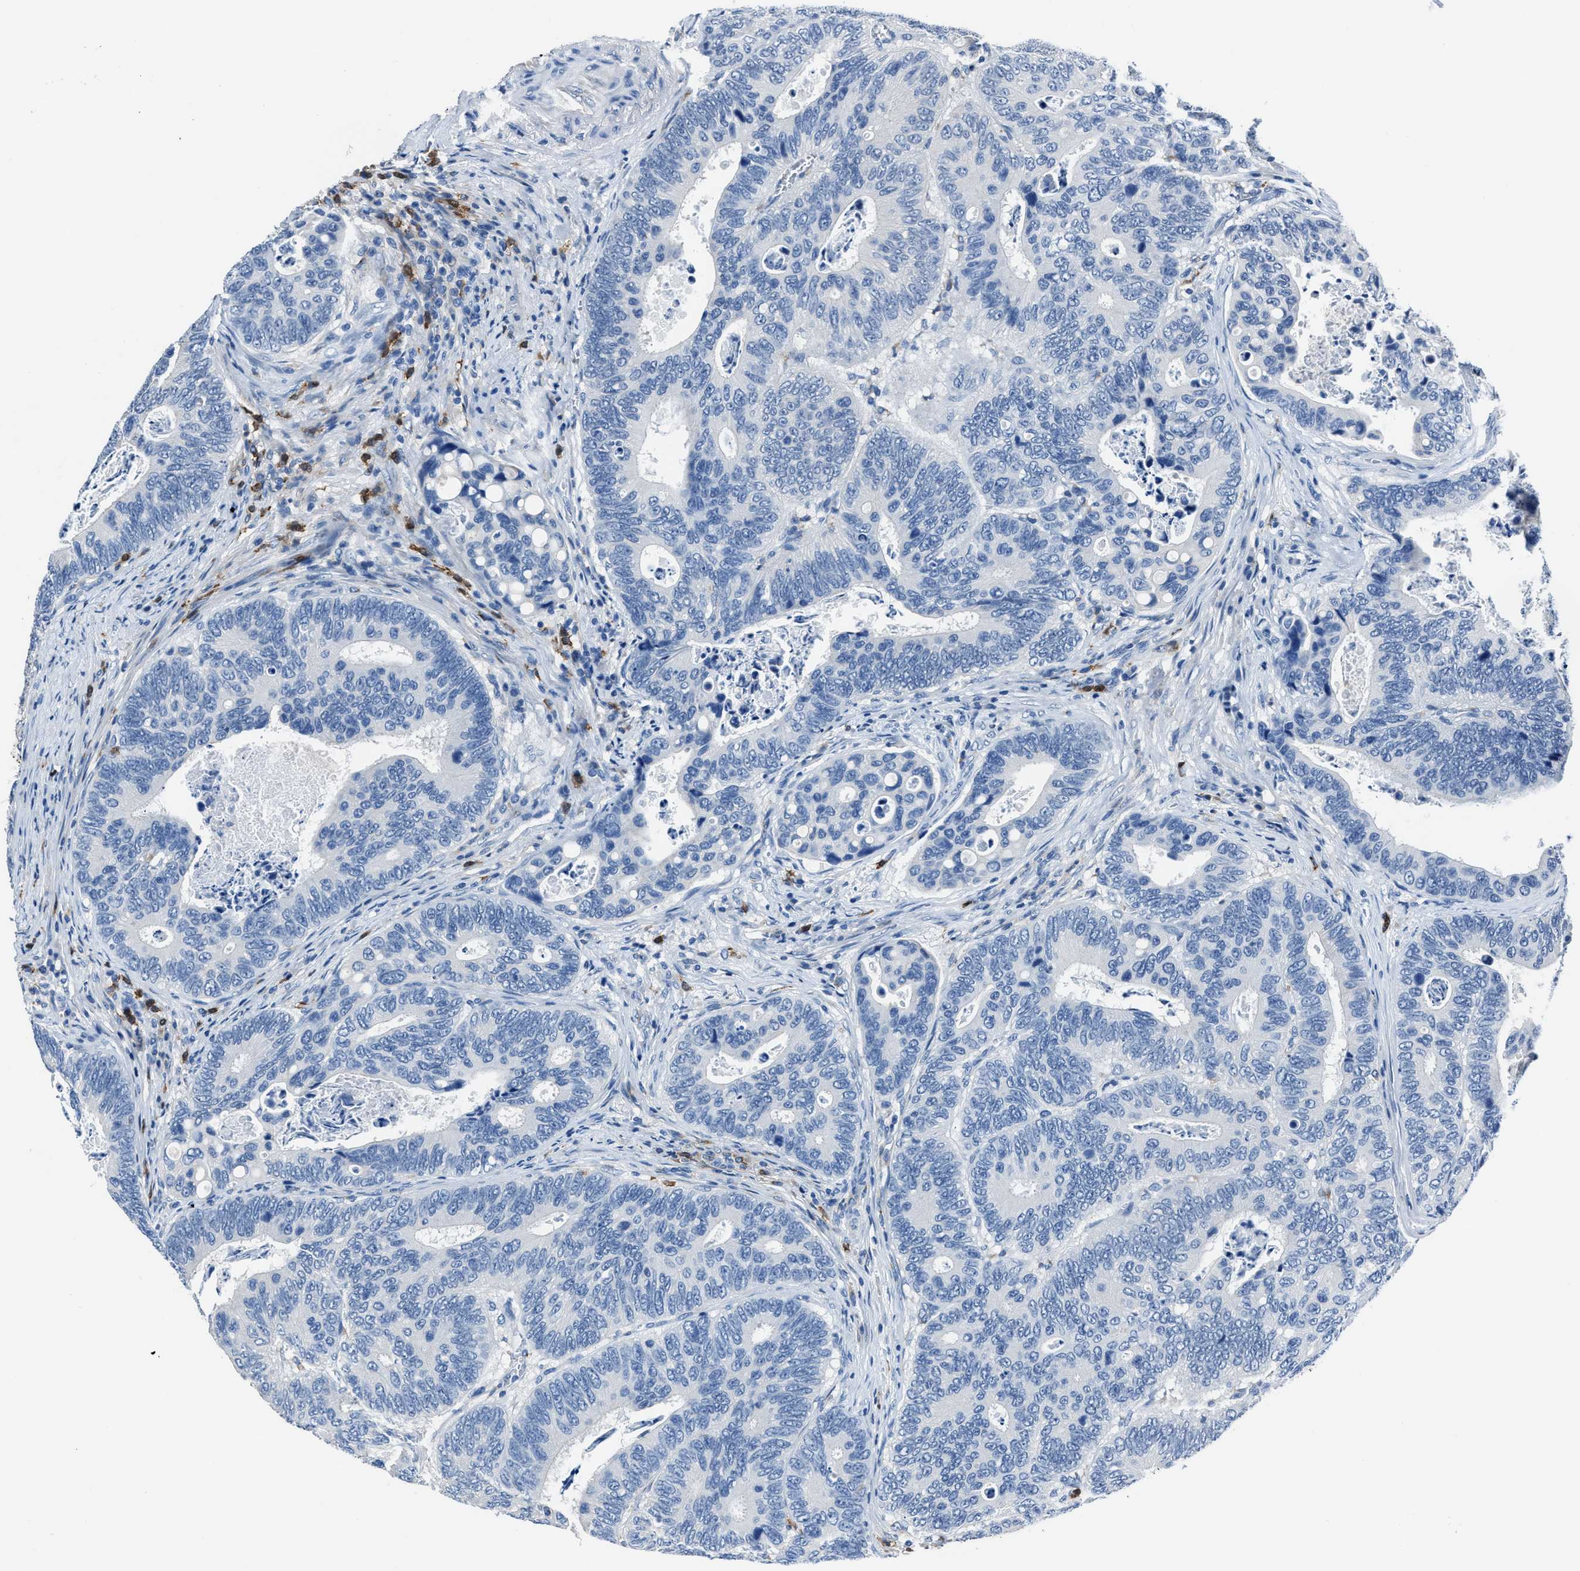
{"staining": {"intensity": "negative", "quantity": "none", "location": "none"}, "tissue": "colorectal cancer", "cell_type": "Tumor cells", "image_type": "cancer", "snomed": [{"axis": "morphology", "description": "Inflammation, NOS"}, {"axis": "morphology", "description": "Adenocarcinoma, NOS"}, {"axis": "topography", "description": "Colon"}], "caption": "An image of human colorectal adenocarcinoma is negative for staining in tumor cells.", "gene": "FGL2", "patient": {"sex": "male", "age": 72}}